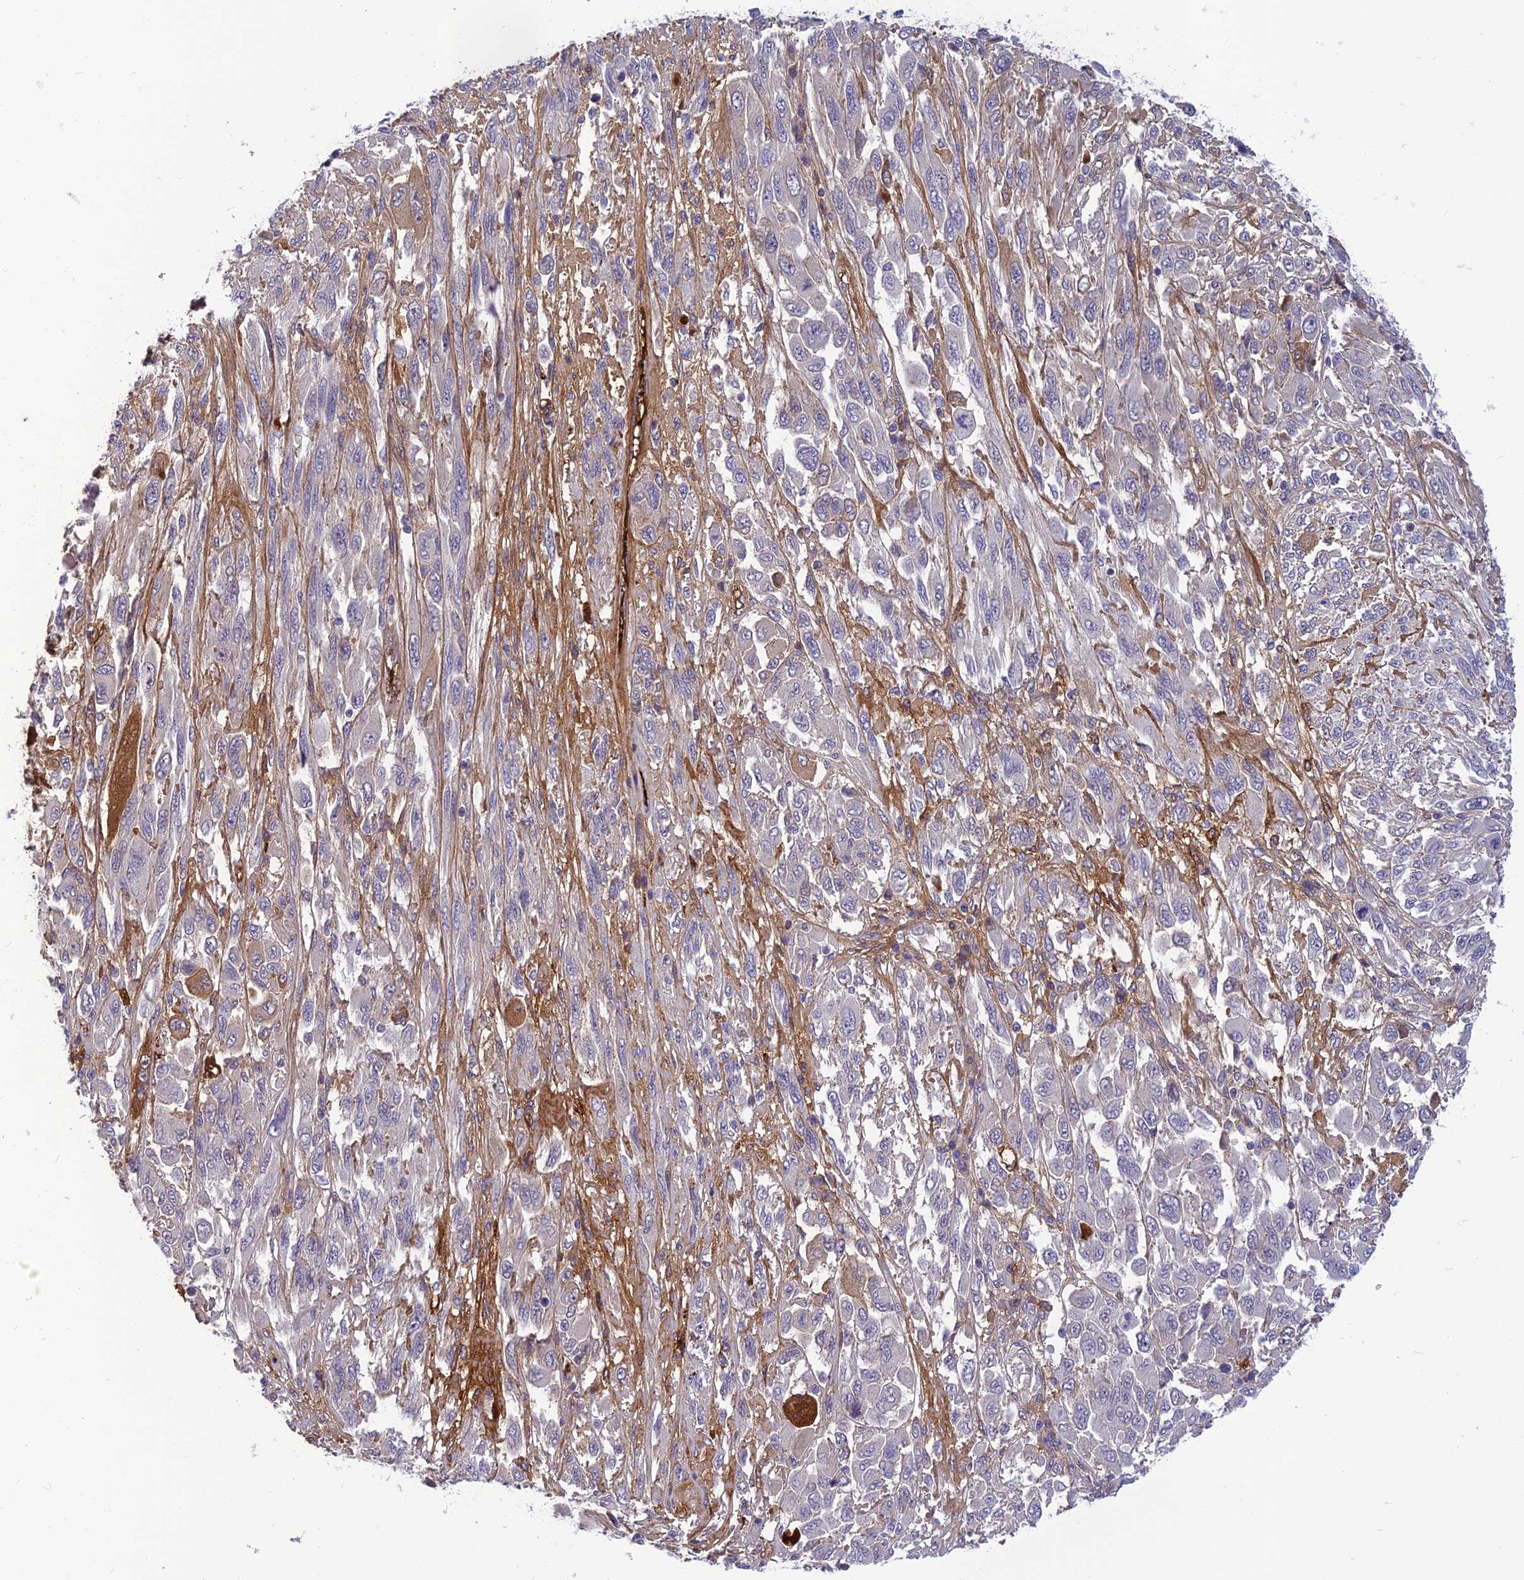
{"staining": {"intensity": "moderate", "quantity": "<25%", "location": "cytoplasmic/membranous"}, "tissue": "melanoma", "cell_type": "Tumor cells", "image_type": "cancer", "snomed": [{"axis": "morphology", "description": "Malignant melanoma, NOS"}, {"axis": "topography", "description": "Skin"}], "caption": "About <25% of tumor cells in malignant melanoma reveal moderate cytoplasmic/membranous protein expression as visualized by brown immunohistochemical staining.", "gene": "CLEC11A", "patient": {"sex": "female", "age": 91}}